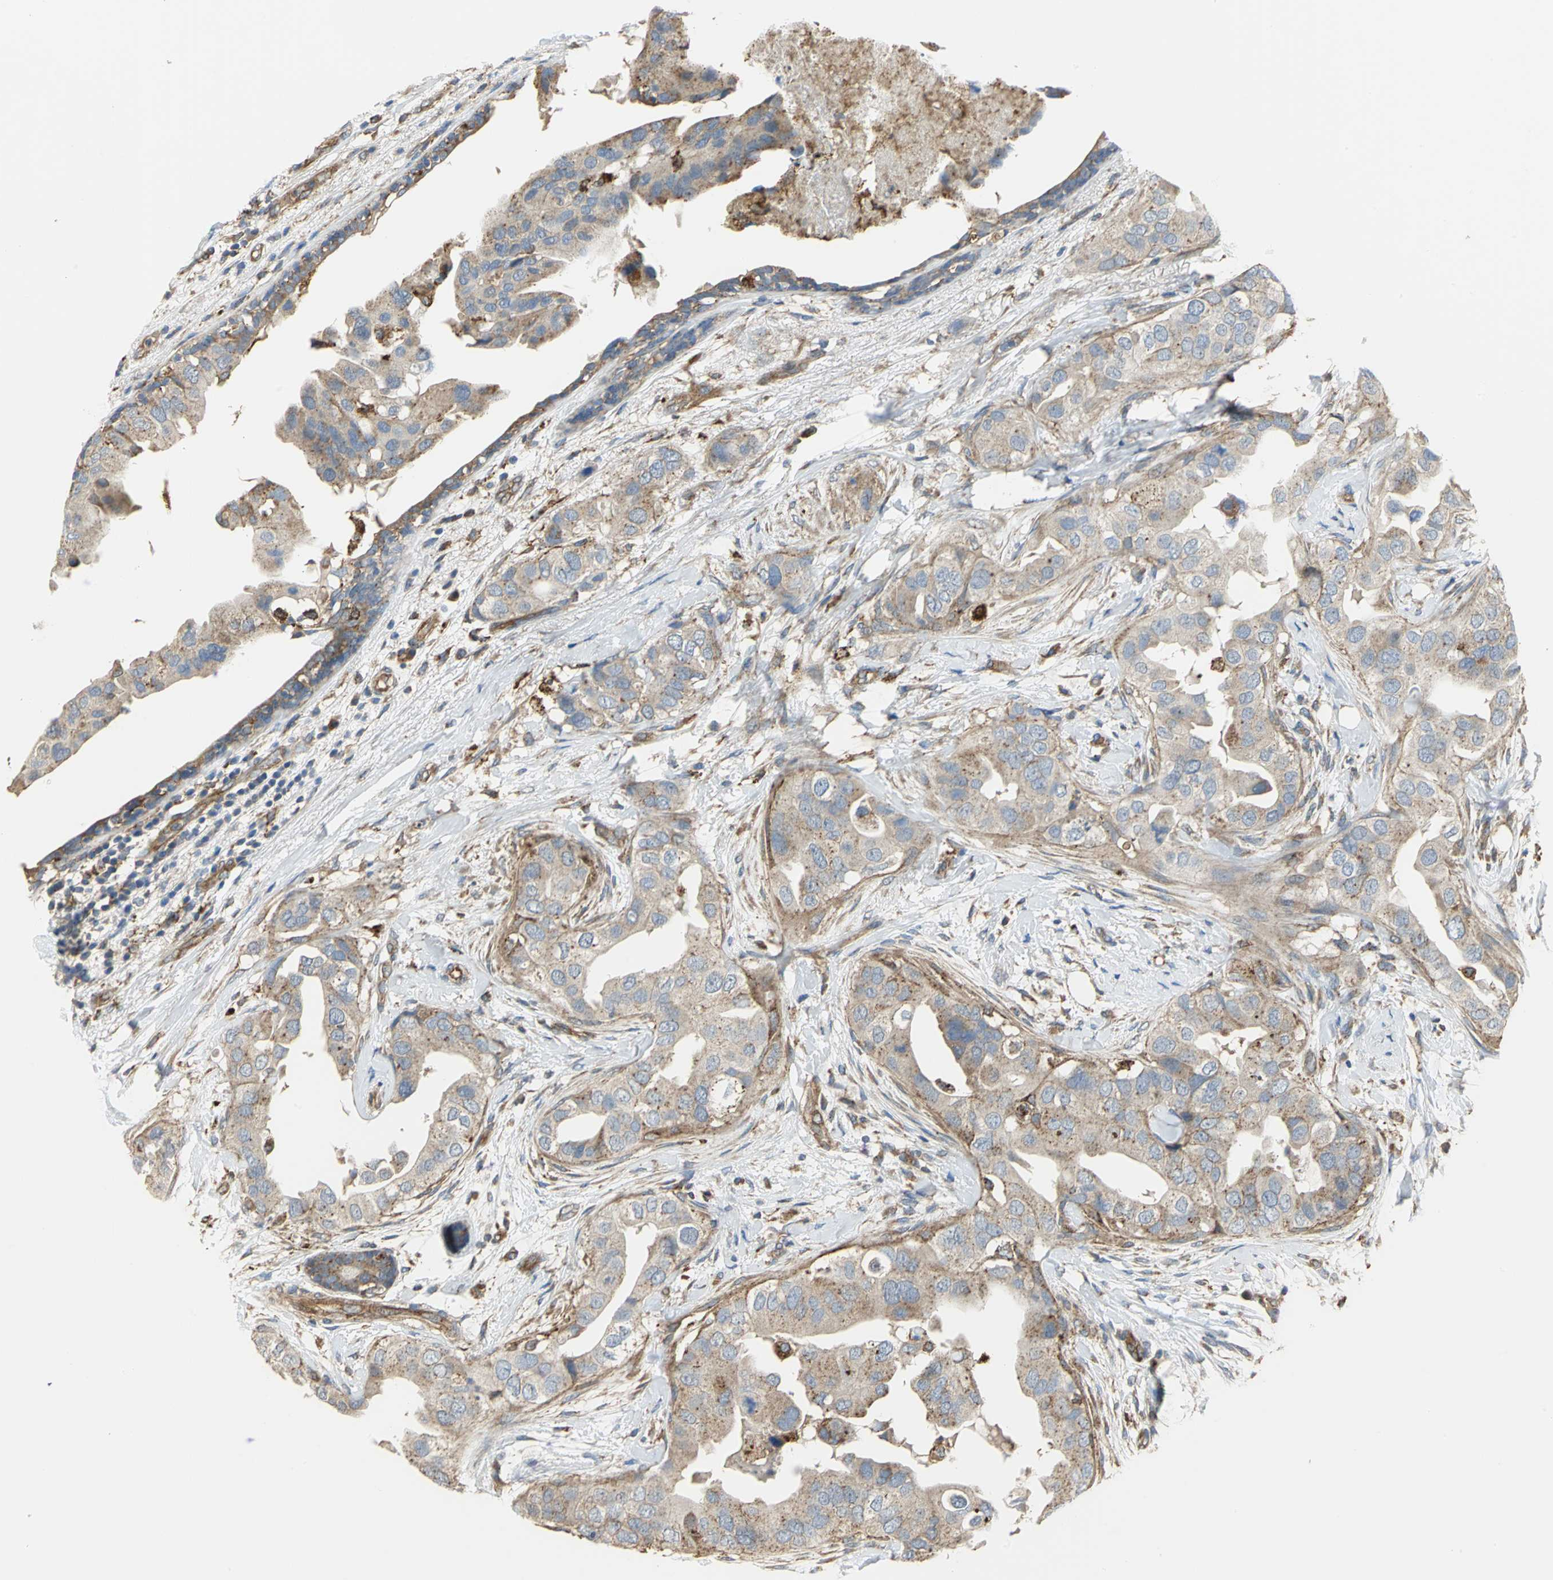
{"staining": {"intensity": "weak", "quantity": "25%-75%", "location": "cytoplasmic/membranous"}, "tissue": "breast cancer", "cell_type": "Tumor cells", "image_type": "cancer", "snomed": [{"axis": "morphology", "description": "Duct carcinoma"}, {"axis": "topography", "description": "Breast"}], "caption": "Immunohistochemistry micrograph of human breast infiltrating ductal carcinoma stained for a protein (brown), which exhibits low levels of weak cytoplasmic/membranous positivity in about 25%-75% of tumor cells.", "gene": "DIAPH2", "patient": {"sex": "female", "age": 40}}